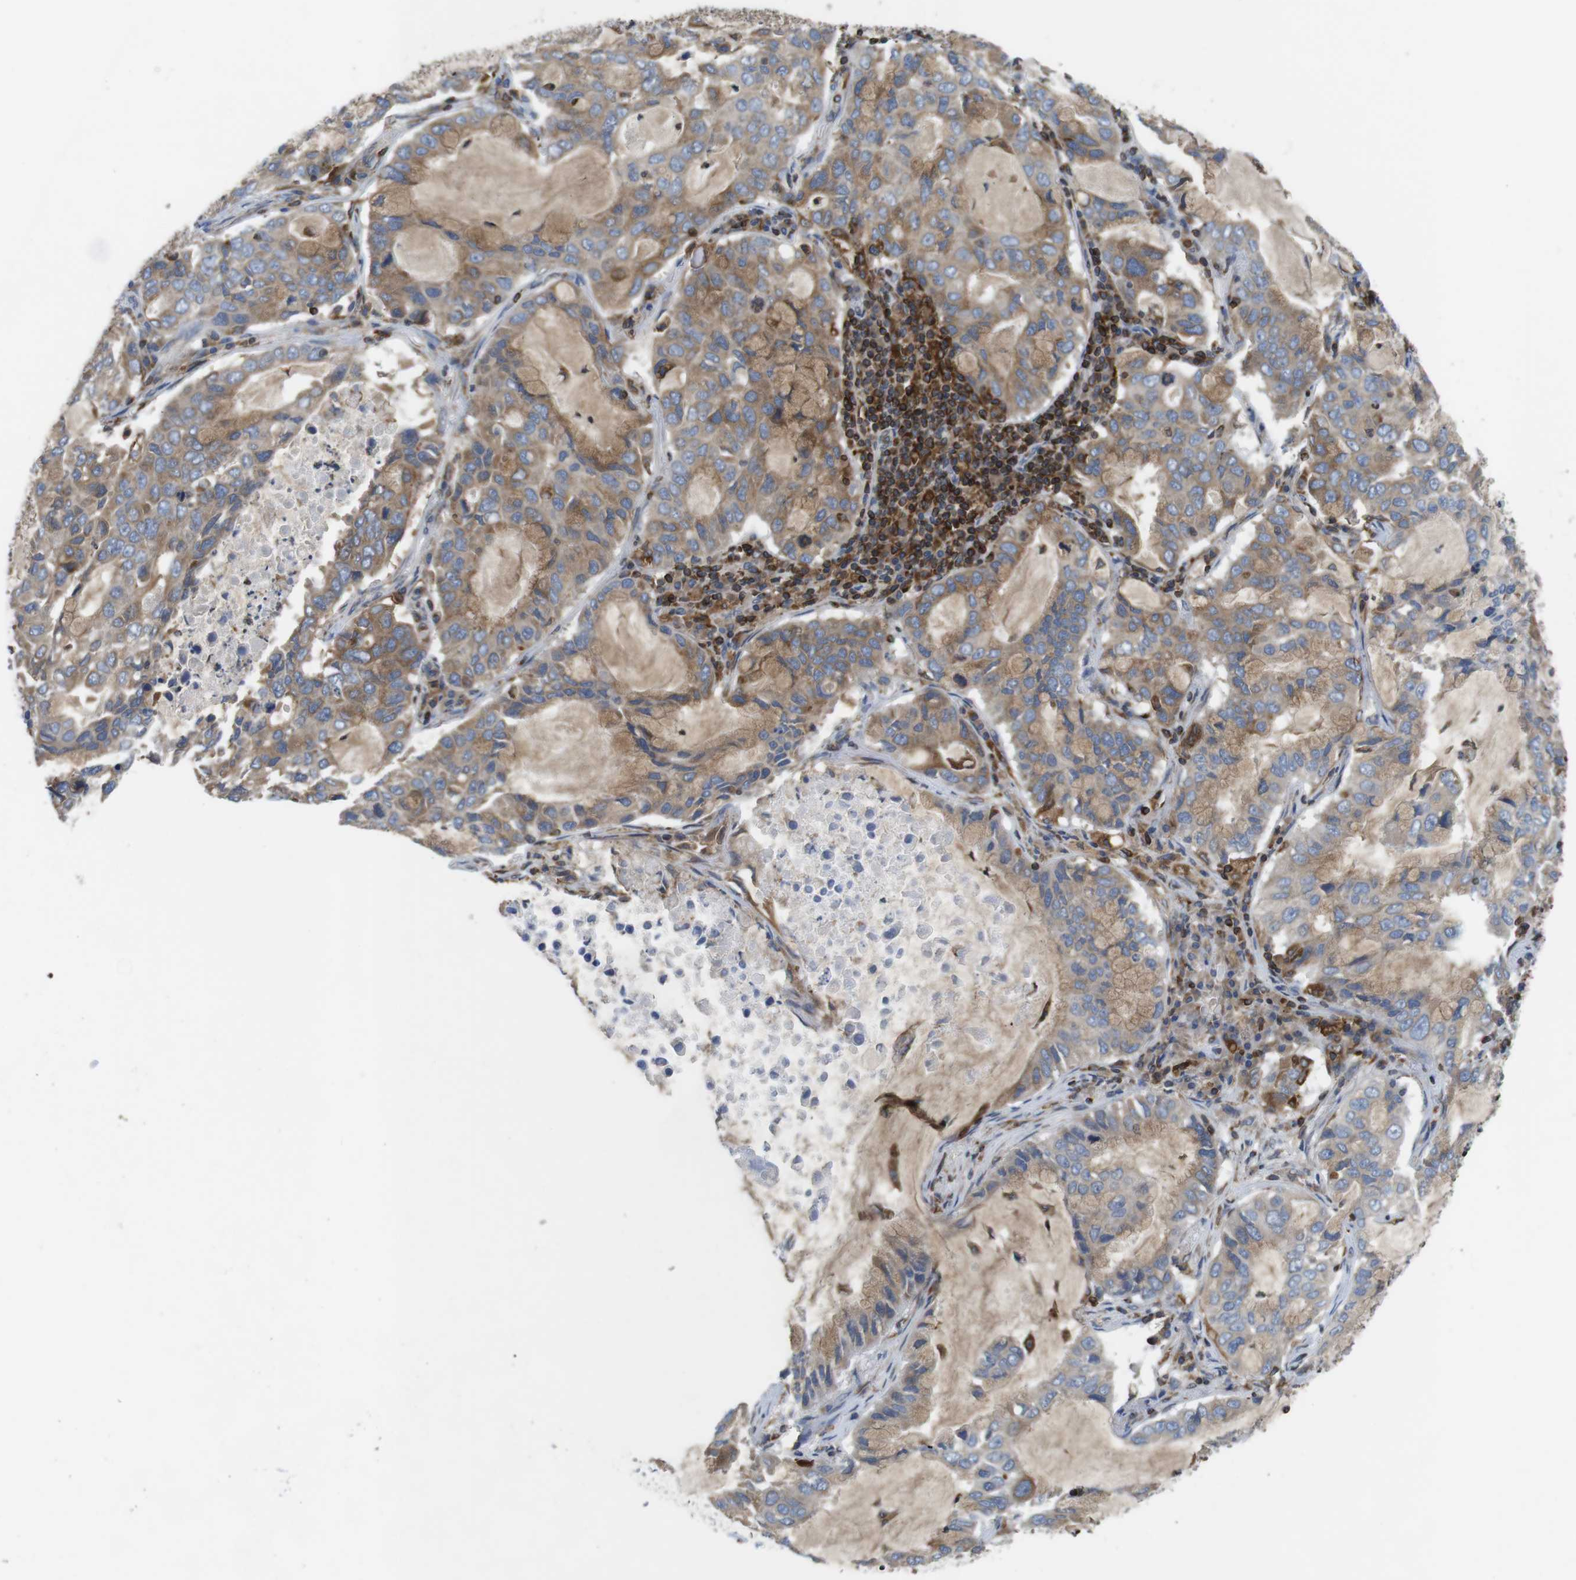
{"staining": {"intensity": "moderate", "quantity": ">75%", "location": "cytoplasmic/membranous"}, "tissue": "lung cancer", "cell_type": "Tumor cells", "image_type": "cancer", "snomed": [{"axis": "morphology", "description": "Adenocarcinoma, NOS"}, {"axis": "topography", "description": "Lung"}], "caption": "DAB immunohistochemical staining of lung adenocarcinoma shows moderate cytoplasmic/membranous protein positivity in approximately >75% of tumor cells.", "gene": "ARL6IP5", "patient": {"sex": "male", "age": 64}}